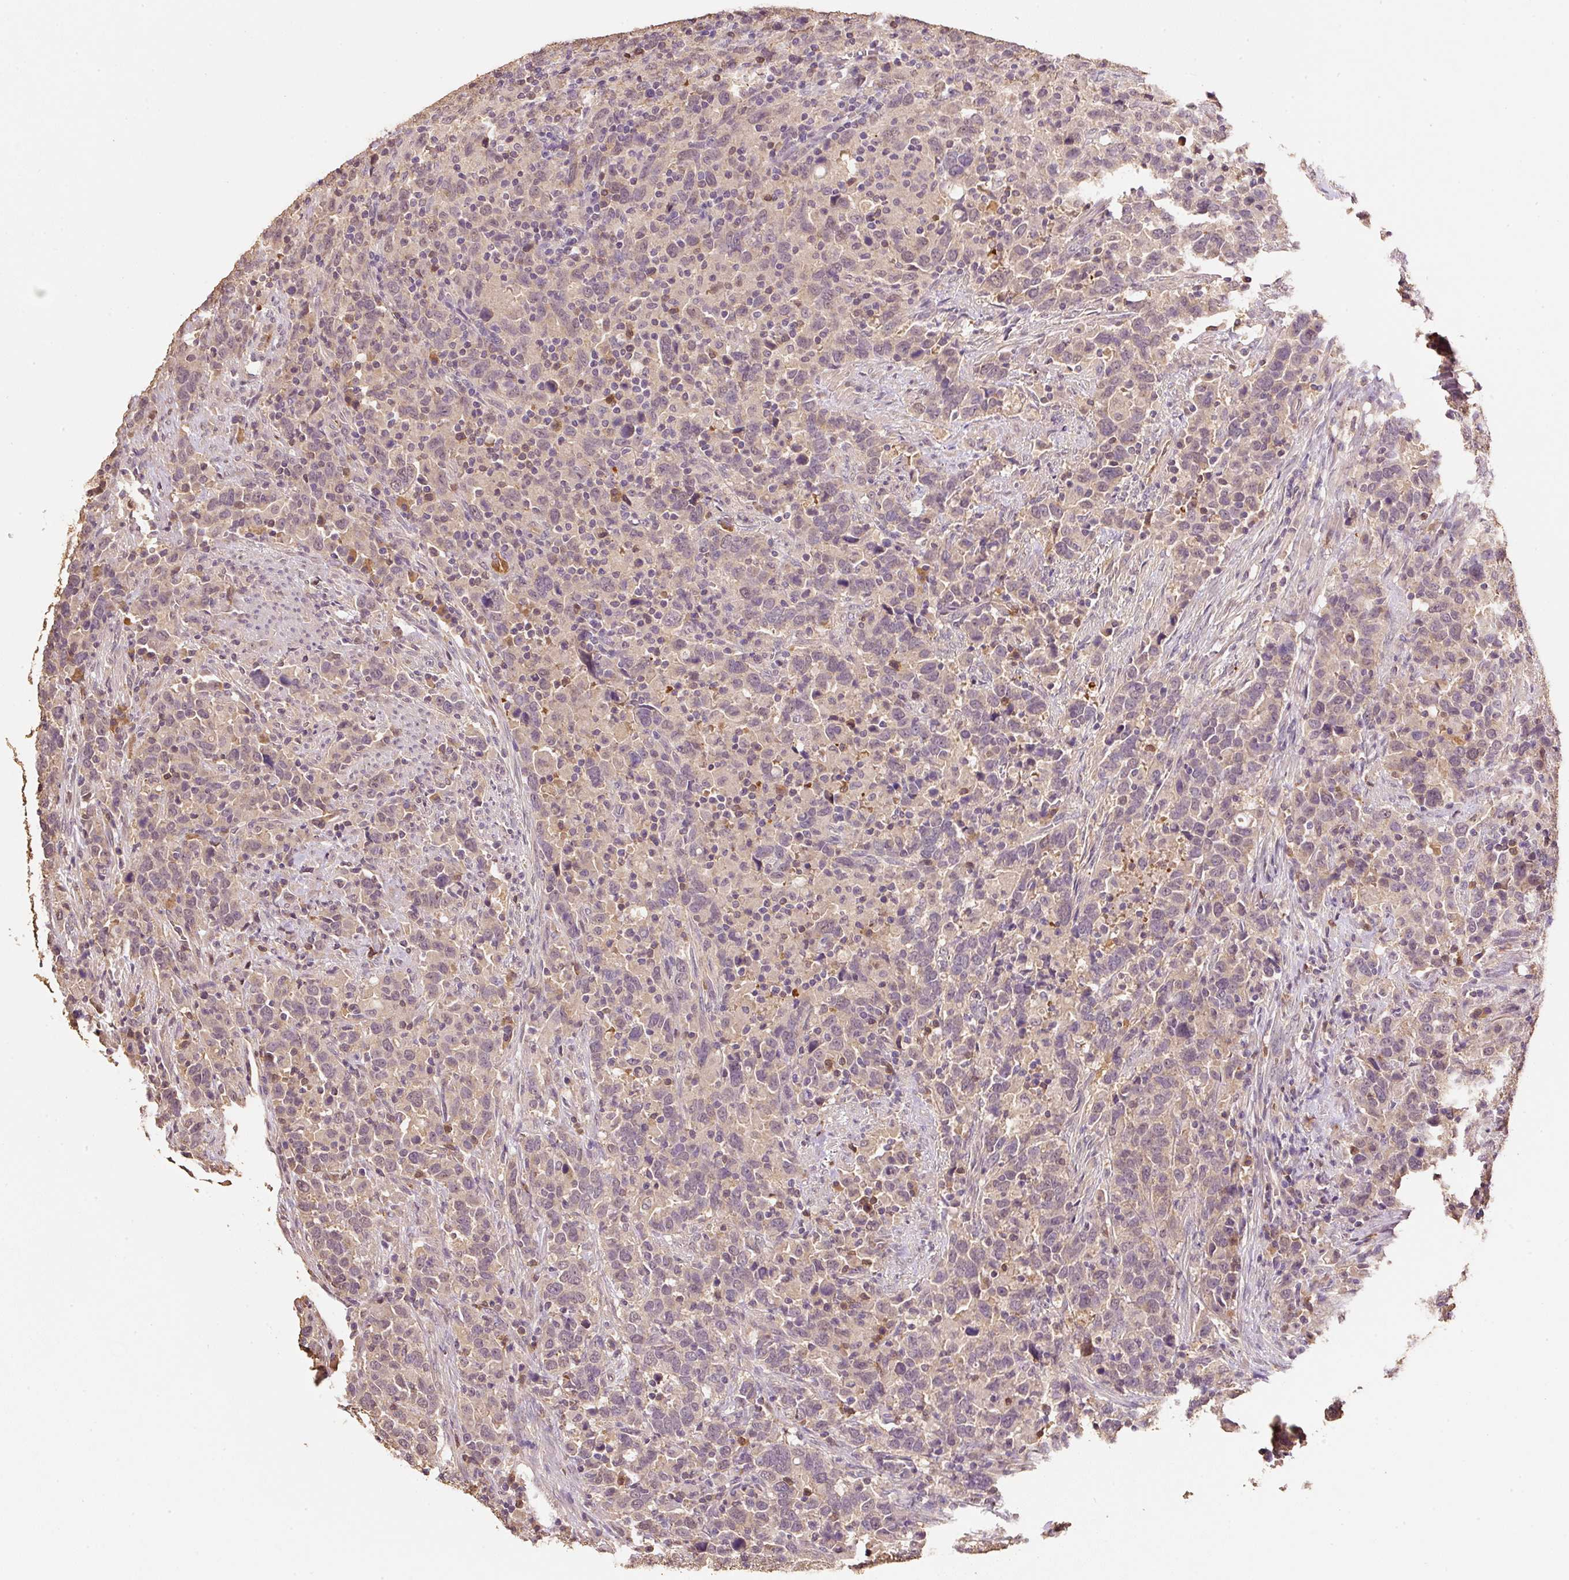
{"staining": {"intensity": "weak", "quantity": "25%-75%", "location": "cytoplasmic/membranous,nuclear"}, "tissue": "urothelial cancer", "cell_type": "Tumor cells", "image_type": "cancer", "snomed": [{"axis": "morphology", "description": "Urothelial carcinoma, High grade"}, {"axis": "topography", "description": "Urinary bladder"}], "caption": "Protein positivity by immunohistochemistry demonstrates weak cytoplasmic/membranous and nuclear positivity in about 25%-75% of tumor cells in urothelial cancer. (IHC, brightfield microscopy, high magnification).", "gene": "HERC2", "patient": {"sex": "male", "age": 61}}